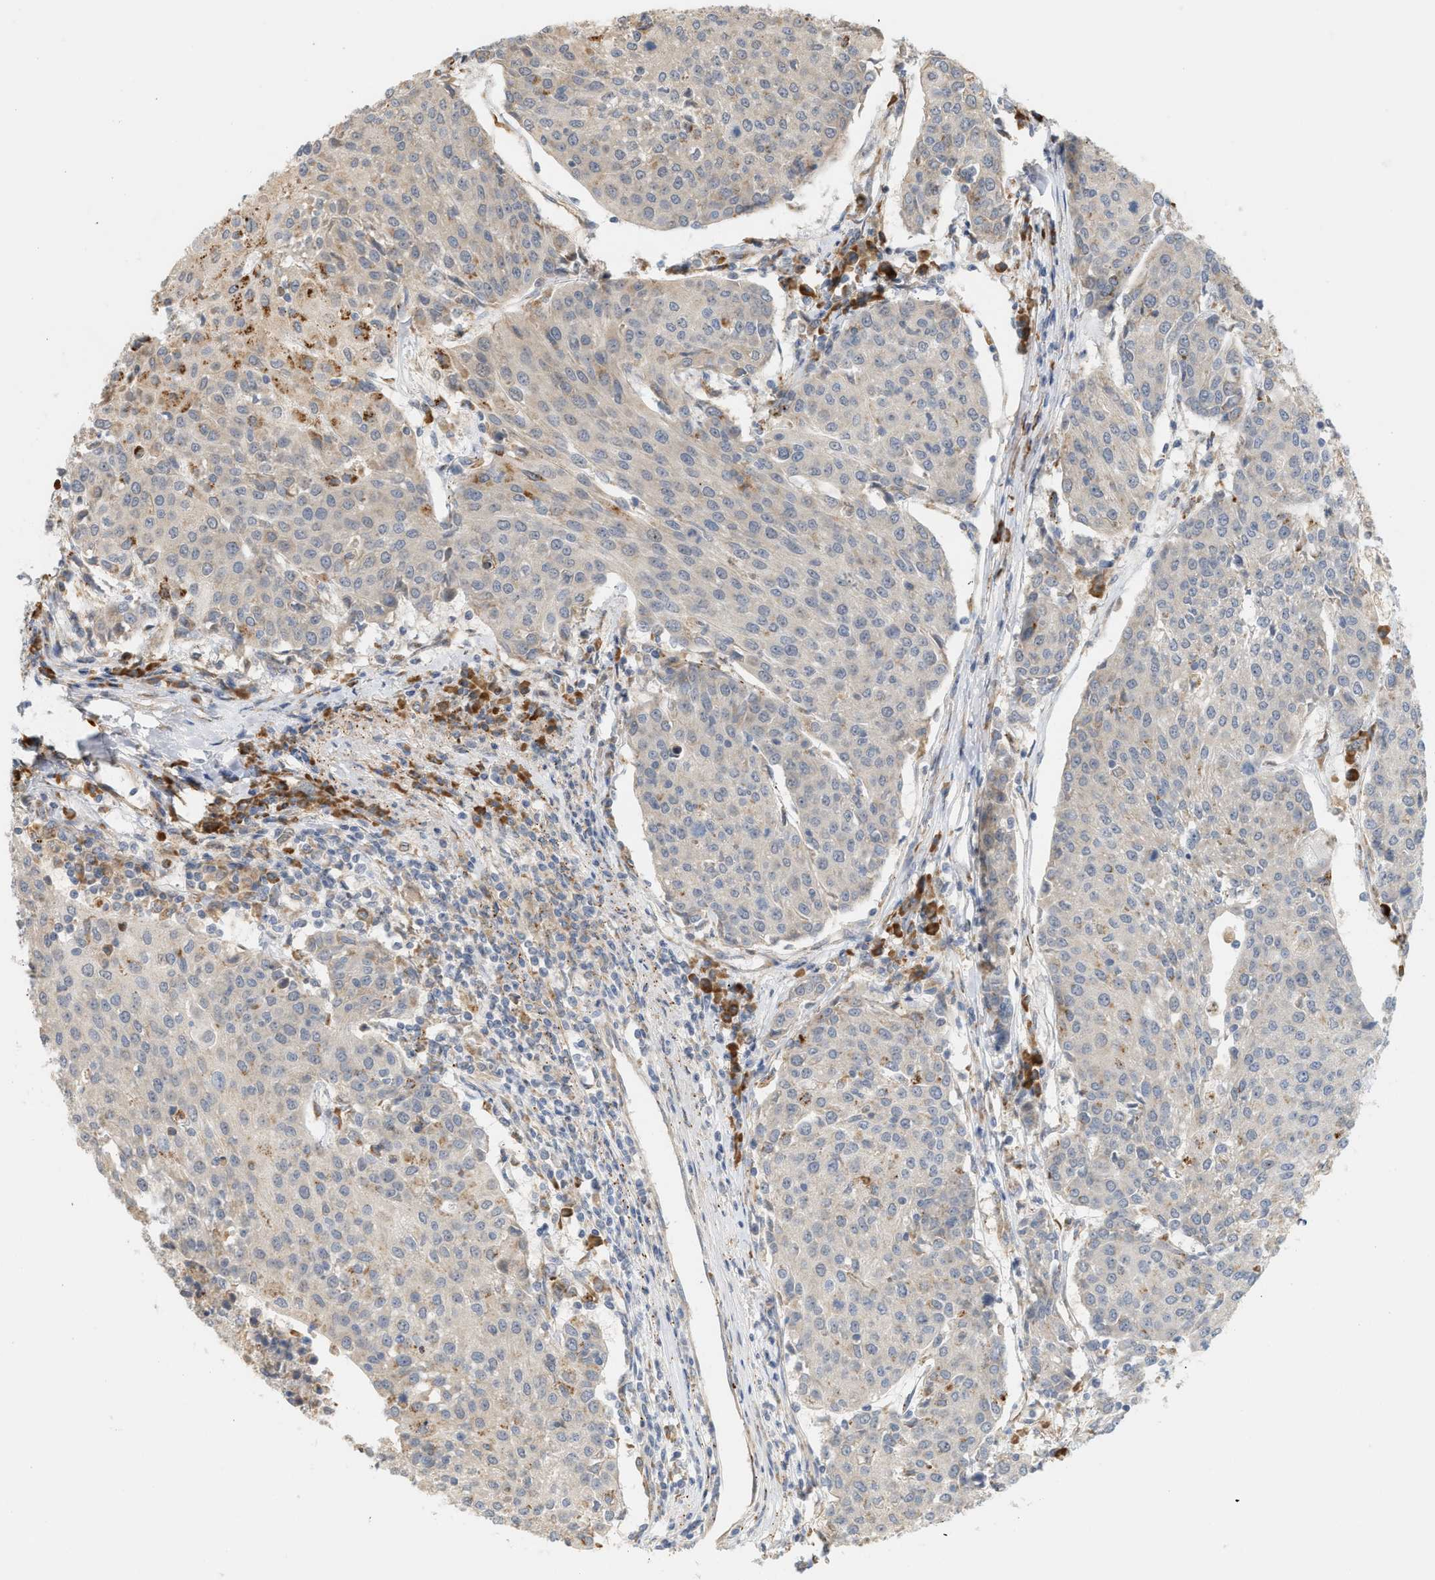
{"staining": {"intensity": "weak", "quantity": "<25%", "location": "cytoplasmic/membranous"}, "tissue": "urothelial cancer", "cell_type": "Tumor cells", "image_type": "cancer", "snomed": [{"axis": "morphology", "description": "Urothelial carcinoma, High grade"}, {"axis": "topography", "description": "Urinary bladder"}], "caption": "Urothelial cancer stained for a protein using IHC demonstrates no expression tumor cells.", "gene": "SVOP", "patient": {"sex": "female", "age": 85}}